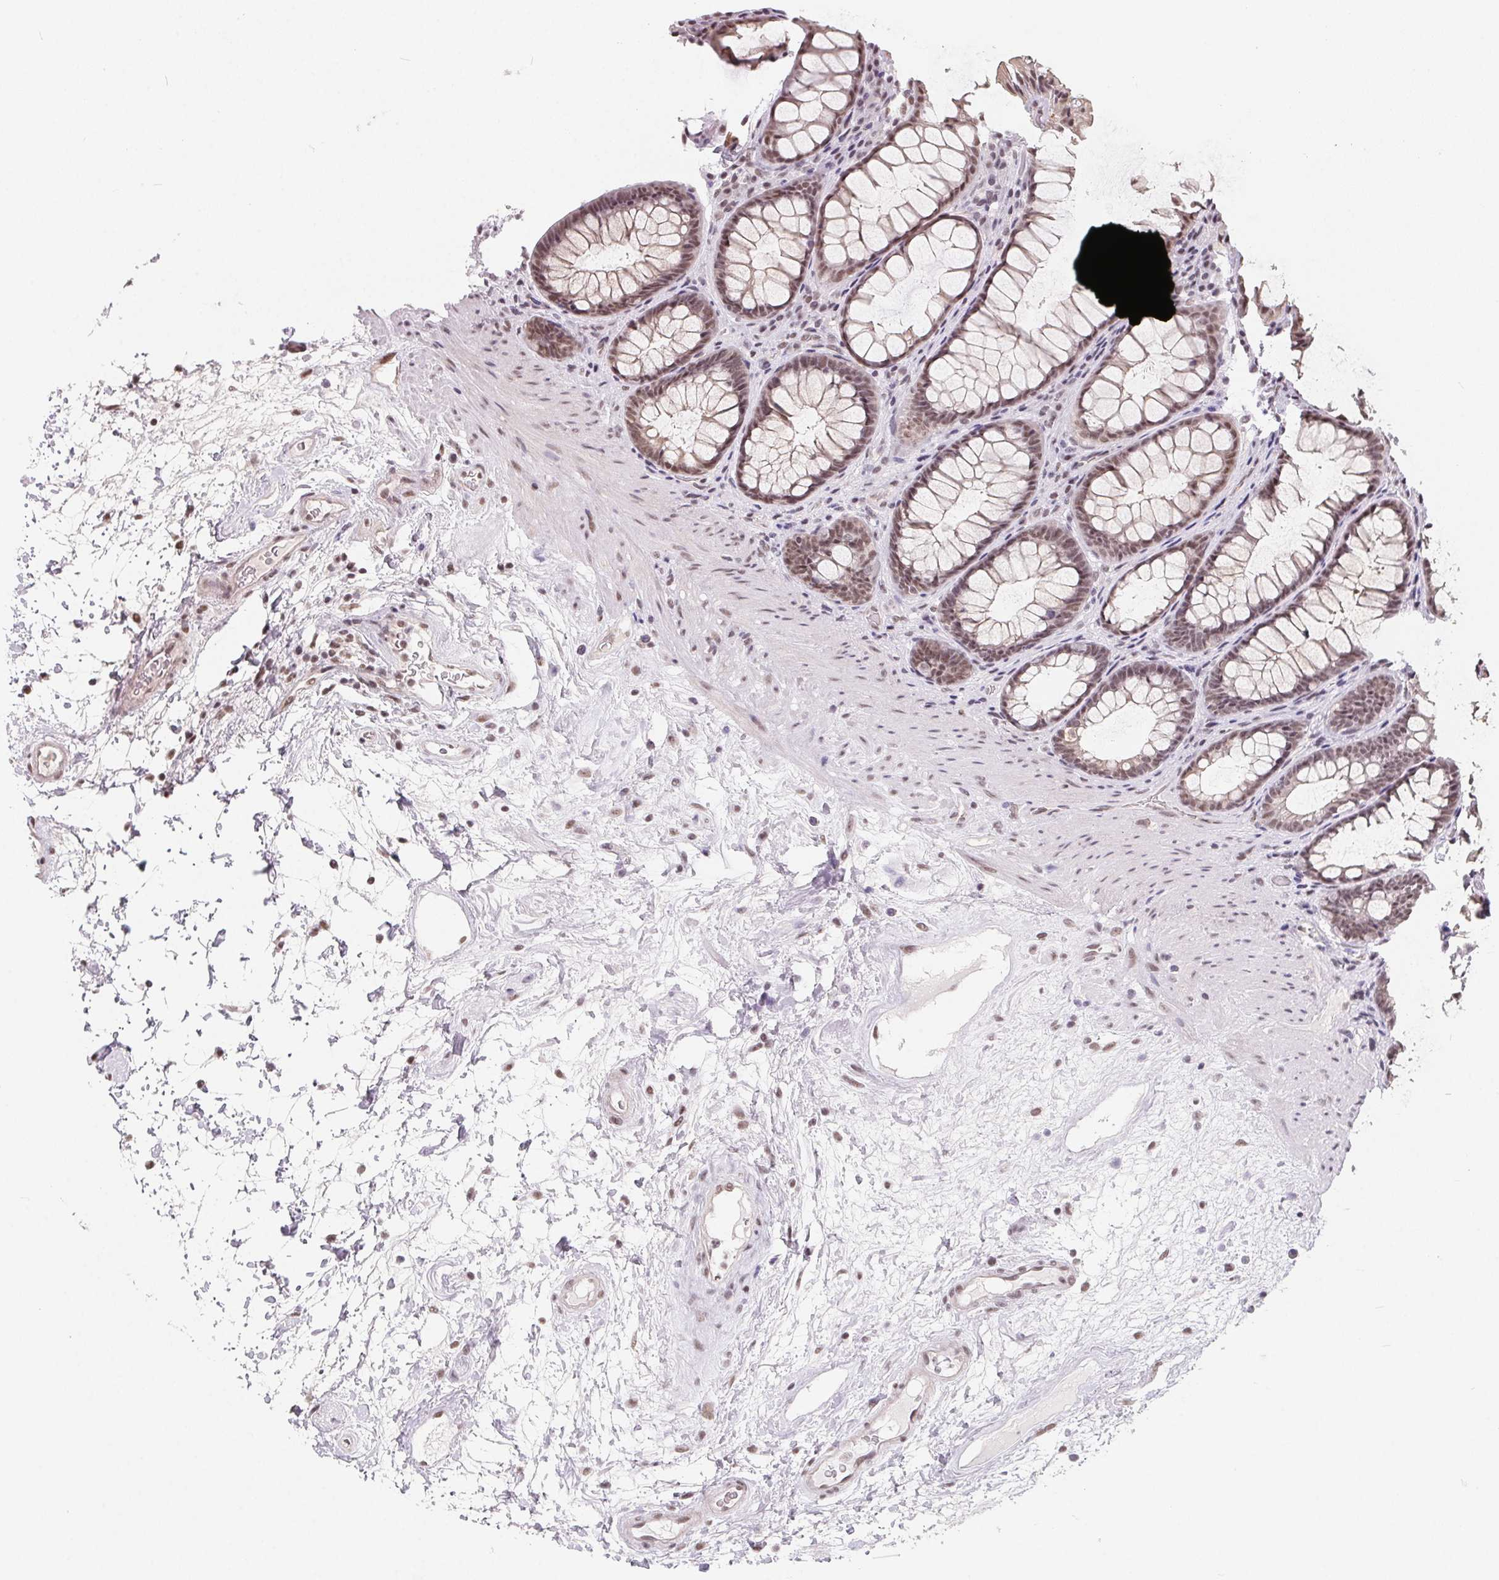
{"staining": {"intensity": "moderate", "quantity": ">75%", "location": "cytoplasmic/membranous,nuclear"}, "tissue": "rectum", "cell_type": "Glandular cells", "image_type": "normal", "snomed": [{"axis": "morphology", "description": "Normal tissue, NOS"}, {"axis": "topography", "description": "Rectum"}], "caption": "Rectum stained for a protein (brown) exhibits moderate cytoplasmic/membranous,nuclear positive positivity in about >75% of glandular cells.", "gene": "TCERG1", "patient": {"sex": "male", "age": 72}}